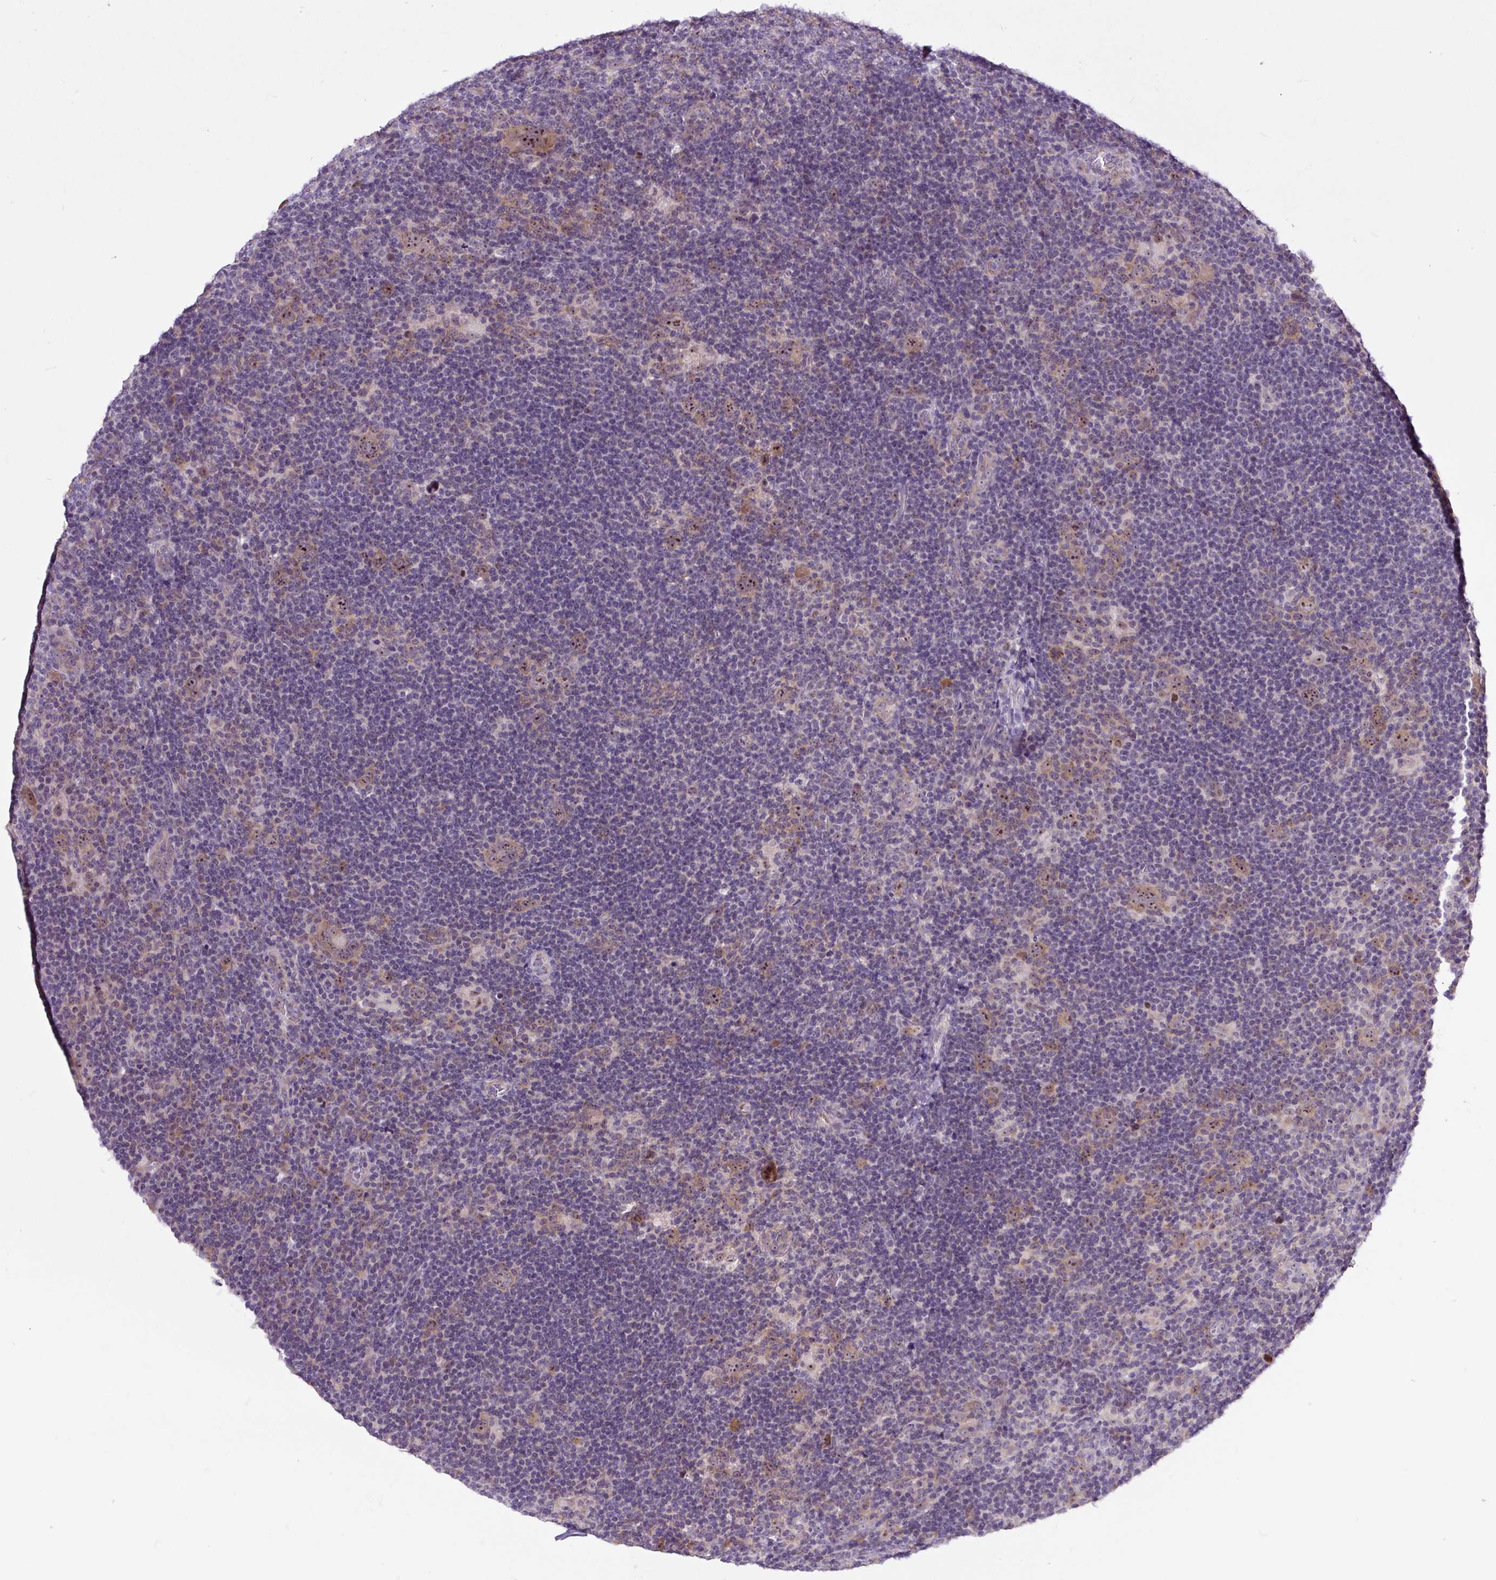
{"staining": {"intensity": "moderate", "quantity": ">75%", "location": "nuclear"}, "tissue": "lymphoma", "cell_type": "Tumor cells", "image_type": "cancer", "snomed": [{"axis": "morphology", "description": "Hodgkin's disease, NOS"}, {"axis": "topography", "description": "Lymph node"}], "caption": "Immunohistochemistry of lymphoma displays medium levels of moderate nuclear staining in about >75% of tumor cells.", "gene": "NOM1", "patient": {"sex": "female", "age": 57}}